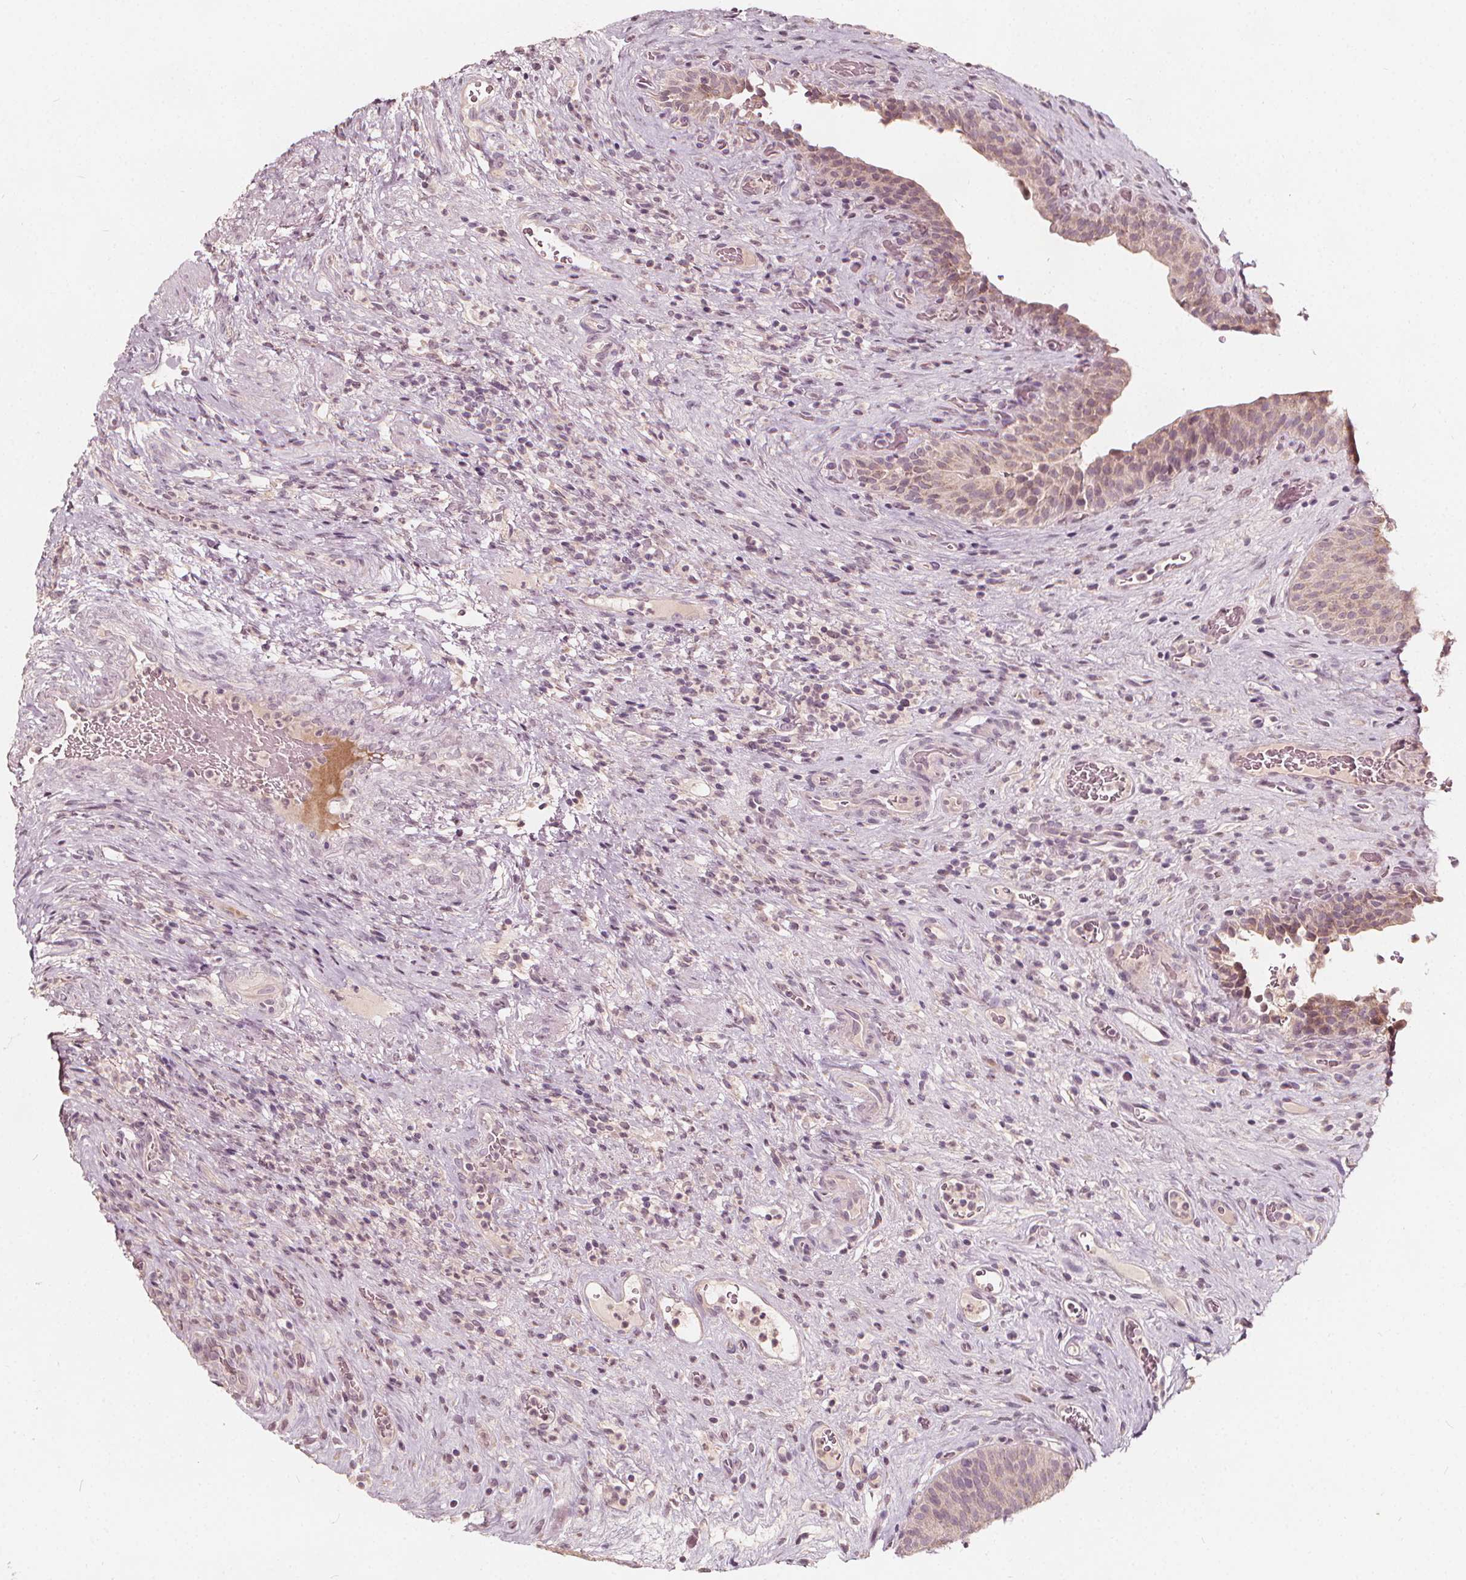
{"staining": {"intensity": "weak", "quantity": "<25%", "location": "cytoplasmic/membranous,nuclear"}, "tissue": "urinary bladder", "cell_type": "Urothelial cells", "image_type": "normal", "snomed": [{"axis": "morphology", "description": "Normal tissue, NOS"}, {"axis": "topography", "description": "Urinary bladder"}, {"axis": "topography", "description": "Peripheral nerve tissue"}], "caption": "A histopathology image of urinary bladder stained for a protein demonstrates no brown staining in urothelial cells. The staining was performed using DAB (3,3'-diaminobenzidine) to visualize the protein expression in brown, while the nuclei were stained in blue with hematoxylin (Magnification: 20x).", "gene": "NPC1L1", "patient": {"sex": "male", "age": 66}}